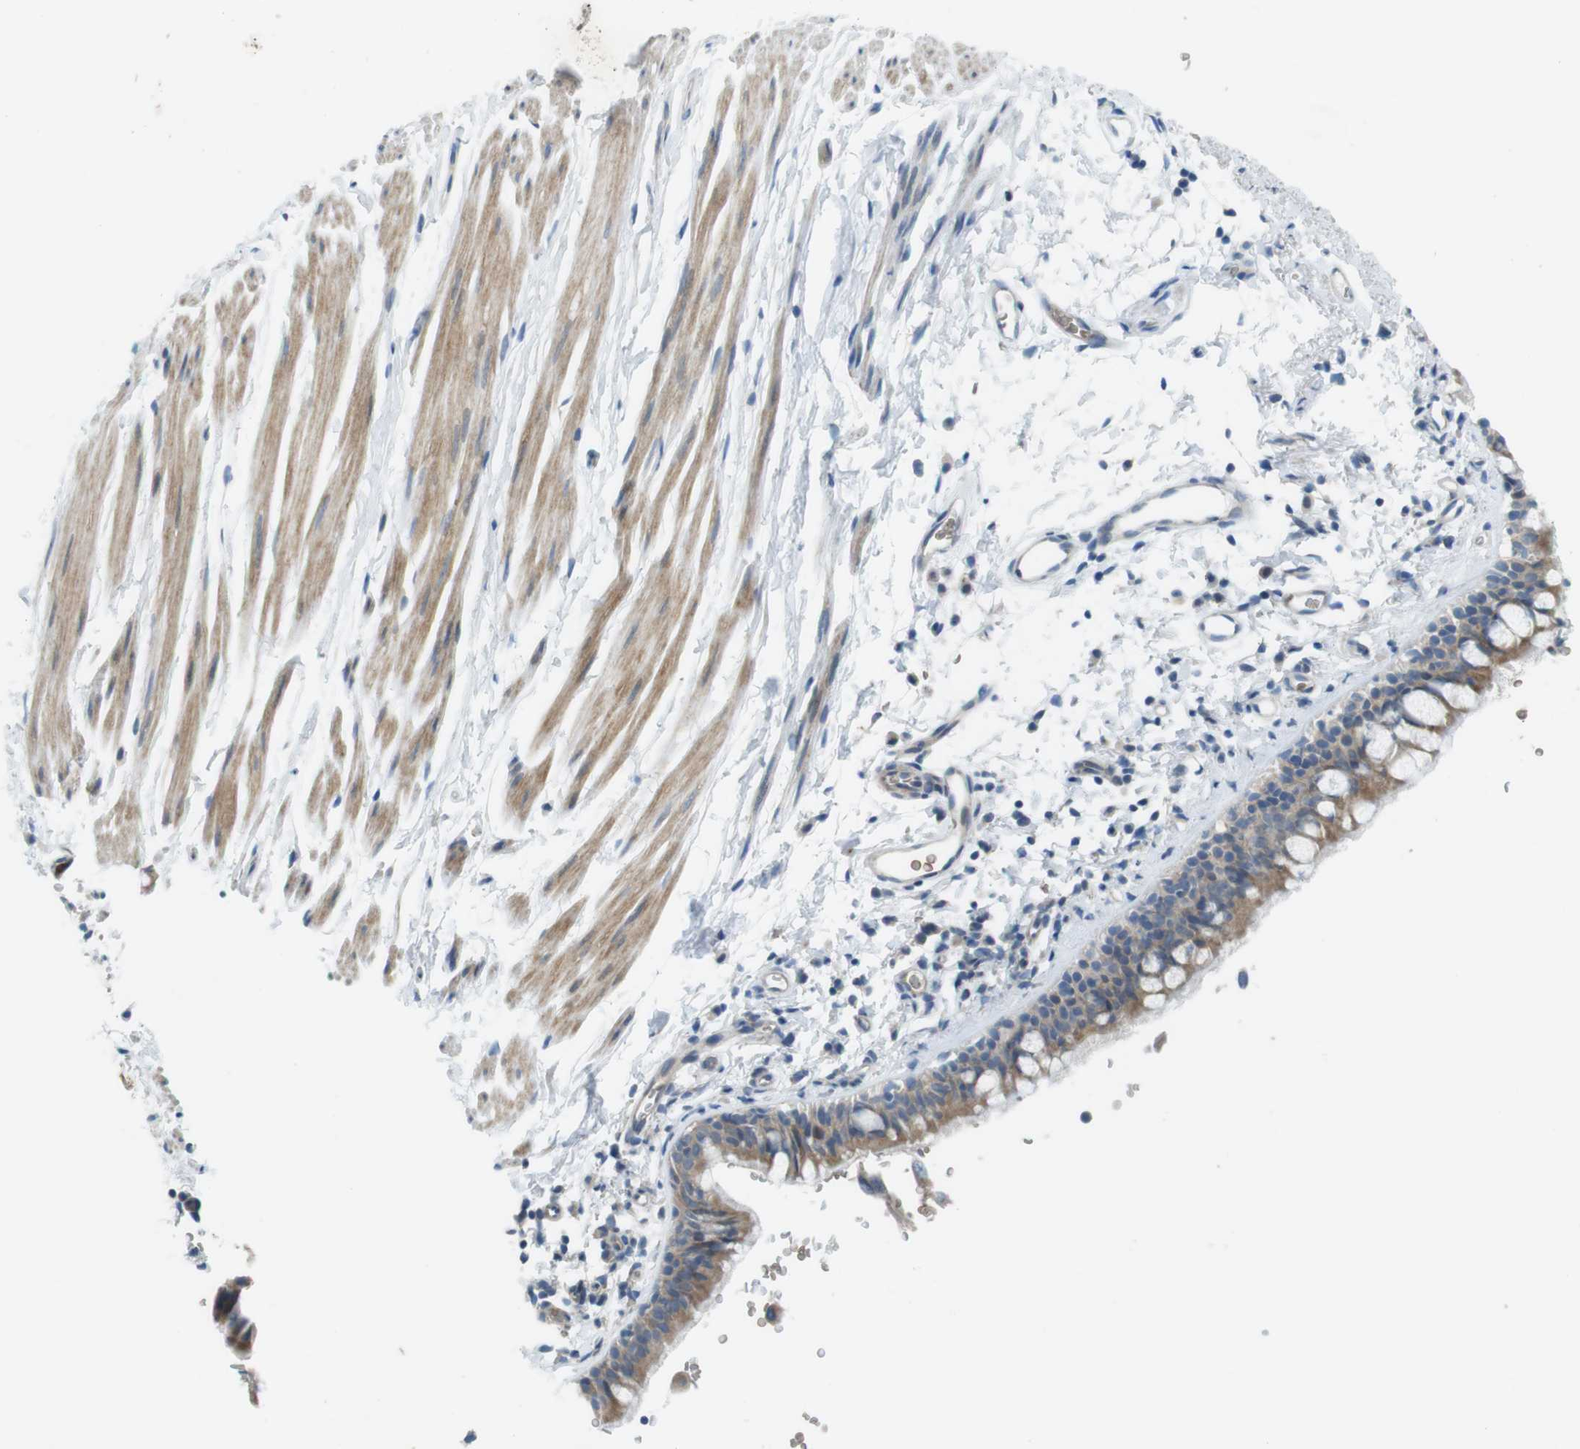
{"staining": {"intensity": "moderate", "quantity": ">75%", "location": "cytoplasmic/membranous"}, "tissue": "bronchus", "cell_type": "Respiratory epithelial cells", "image_type": "normal", "snomed": [{"axis": "morphology", "description": "Normal tissue, NOS"}, {"axis": "morphology", "description": "Malignant melanoma, Metastatic site"}, {"axis": "topography", "description": "Bronchus"}, {"axis": "topography", "description": "Lung"}], "caption": "An image showing moderate cytoplasmic/membranous positivity in approximately >75% of respiratory epithelial cells in benign bronchus, as visualized by brown immunohistochemical staining.", "gene": "TYW1", "patient": {"sex": "male", "age": 64}}